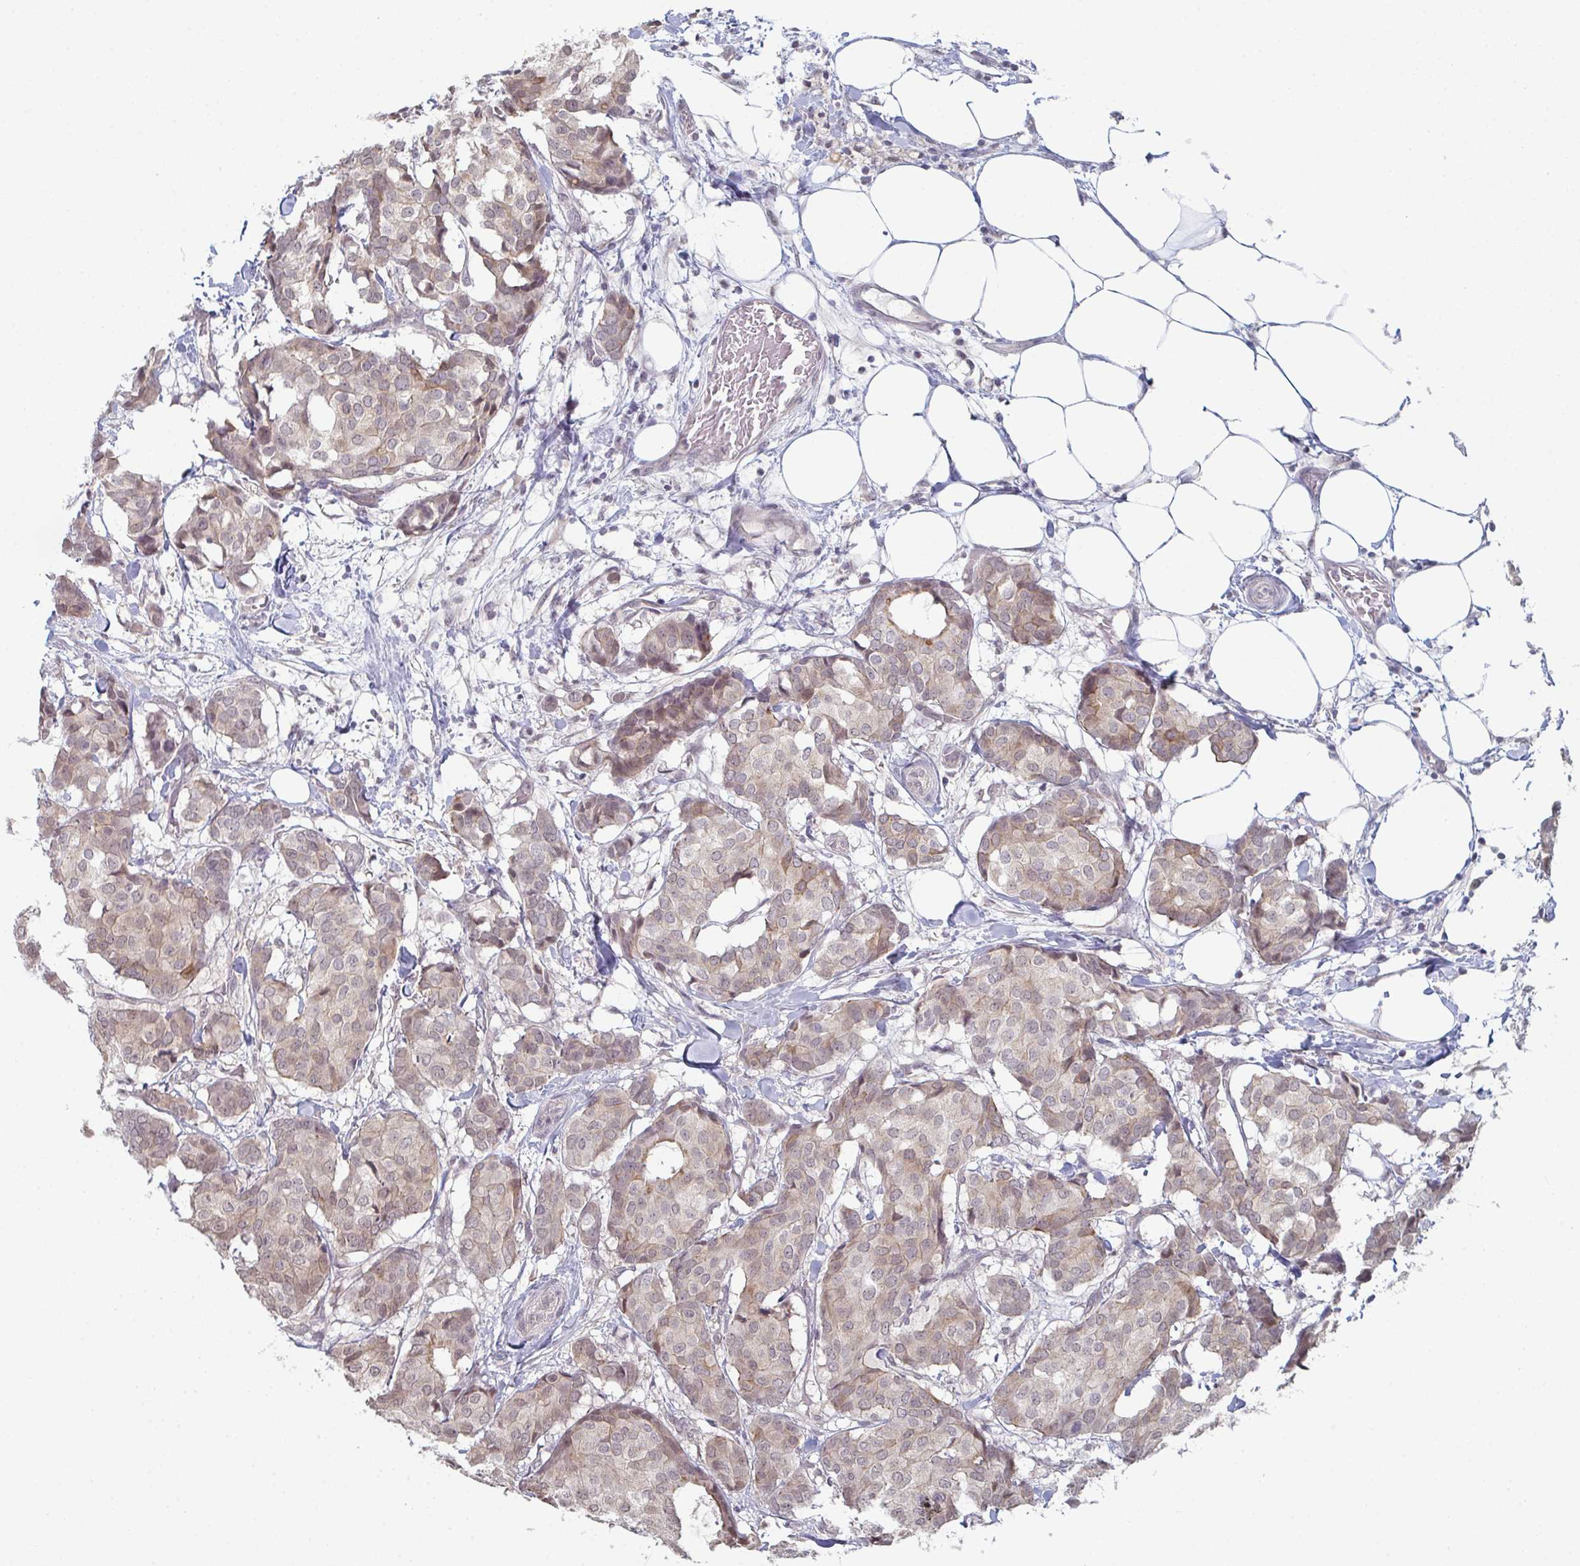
{"staining": {"intensity": "weak", "quantity": "<25%", "location": "cytoplasmic/membranous"}, "tissue": "breast cancer", "cell_type": "Tumor cells", "image_type": "cancer", "snomed": [{"axis": "morphology", "description": "Duct carcinoma"}, {"axis": "topography", "description": "Breast"}], "caption": "A photomicrograph of human breast cancer (infiltrating ductal carcinoma) is negative for staining in tumor cells. (DAB (3,3'-diaminobenzidine) immunohistochemistry (IHC) visualized using brightfield microscopy, high magnification).", "gene": "ZNF214", "patient": {"sex": "female", "age": 75}}